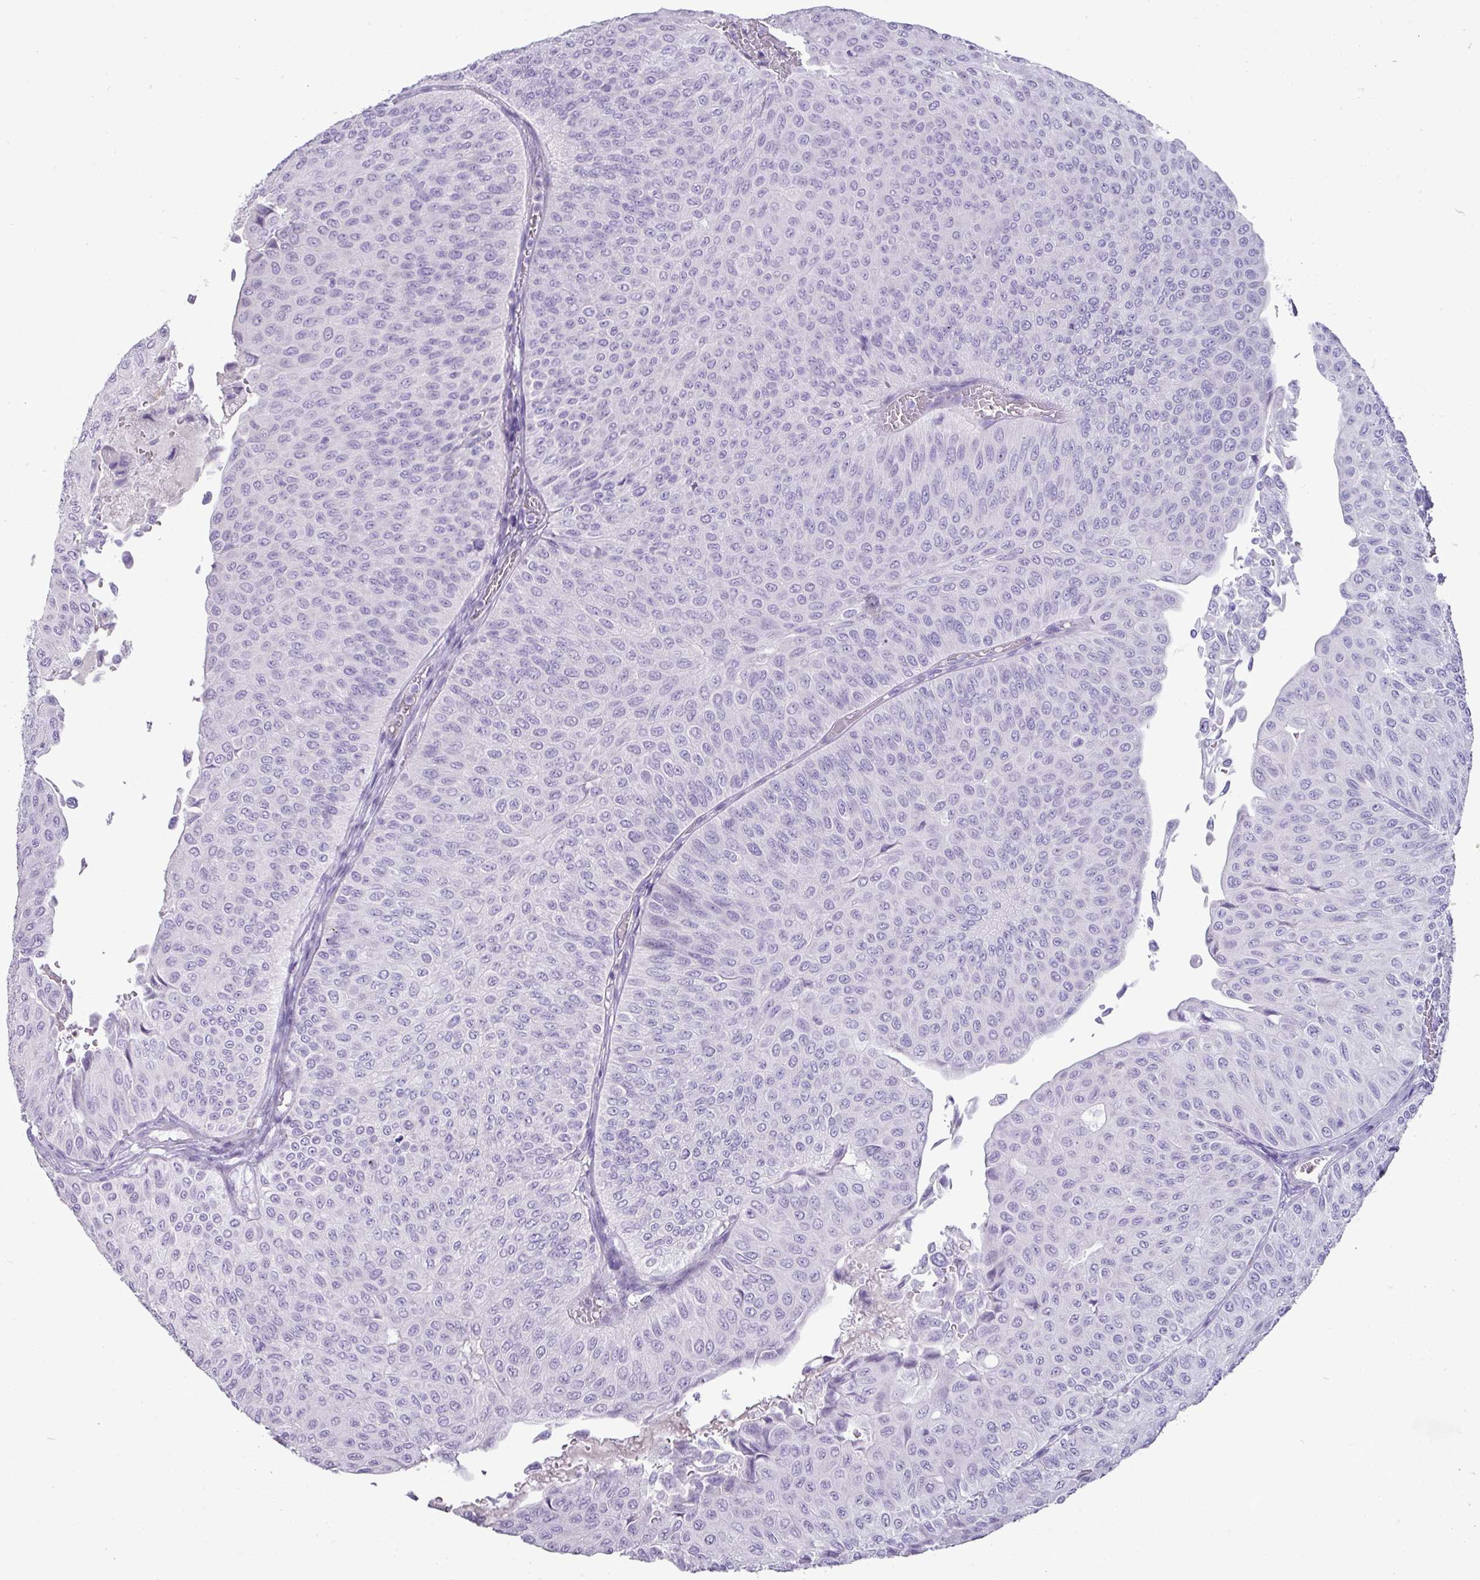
{"staining": {"intensity": "negative", "quantity": "none", "location": "none"}, "tissue": "urothelial cancer", "cell_type": "Tumor cells", "image_type": "cancer", "snomed": [{"axis": "morphology", "description": "Urothelial carcinoma, NOS"}, {"axis": "topography", "description": "Urinary bladder"}], "caption": "The histopathology image displays no significant positivity in tumor cells of transitional cell carcinoma.", "gene": "GSTA3", "patient": {"sex": "male", "age": 59}}